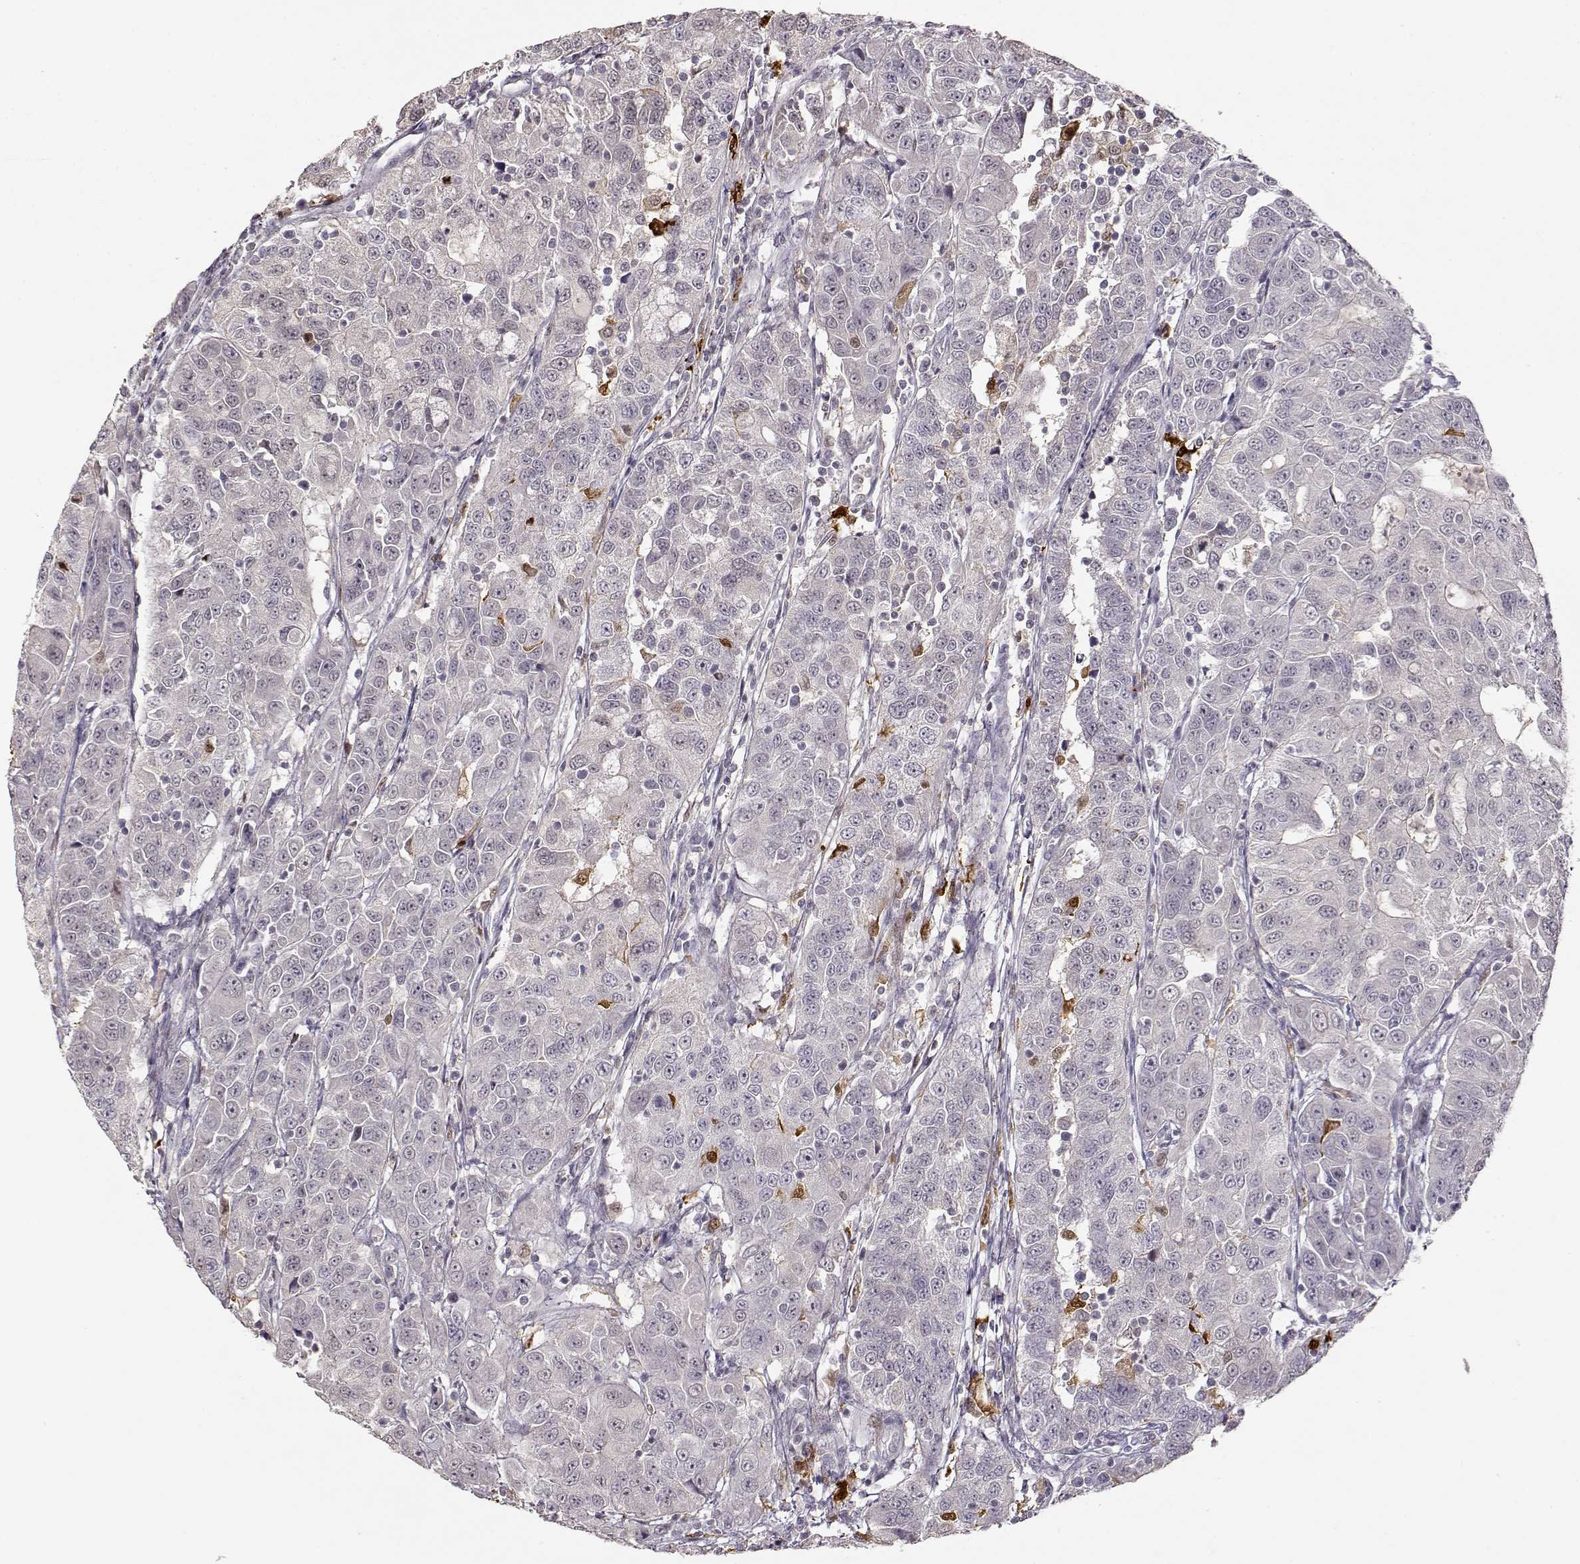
{"staining": {"intensity": "negative", "quantity": "none", "location": "none"}, "tissue": "urothelial cancer", "cell_type": "Tumor cells", "image_type": "cancer", "snomed": [{"axis": "morphology", "description": "Urothelial carcinoma, NOS"}, {"axis": "morphology", "description": "Urothelial carcinoma, High grade"}, {"axis": "topography", "description": "Urinary bladder"}], "caption": "Immunohistochemistry (IHC) photomicrograph of neoplastic tissue: transitional cell carcinoma stained with DAB exhibits no significant protein positivity in tumor cells.", "gene": "S100B", "patient": {"sex": "female", "age": 73}}